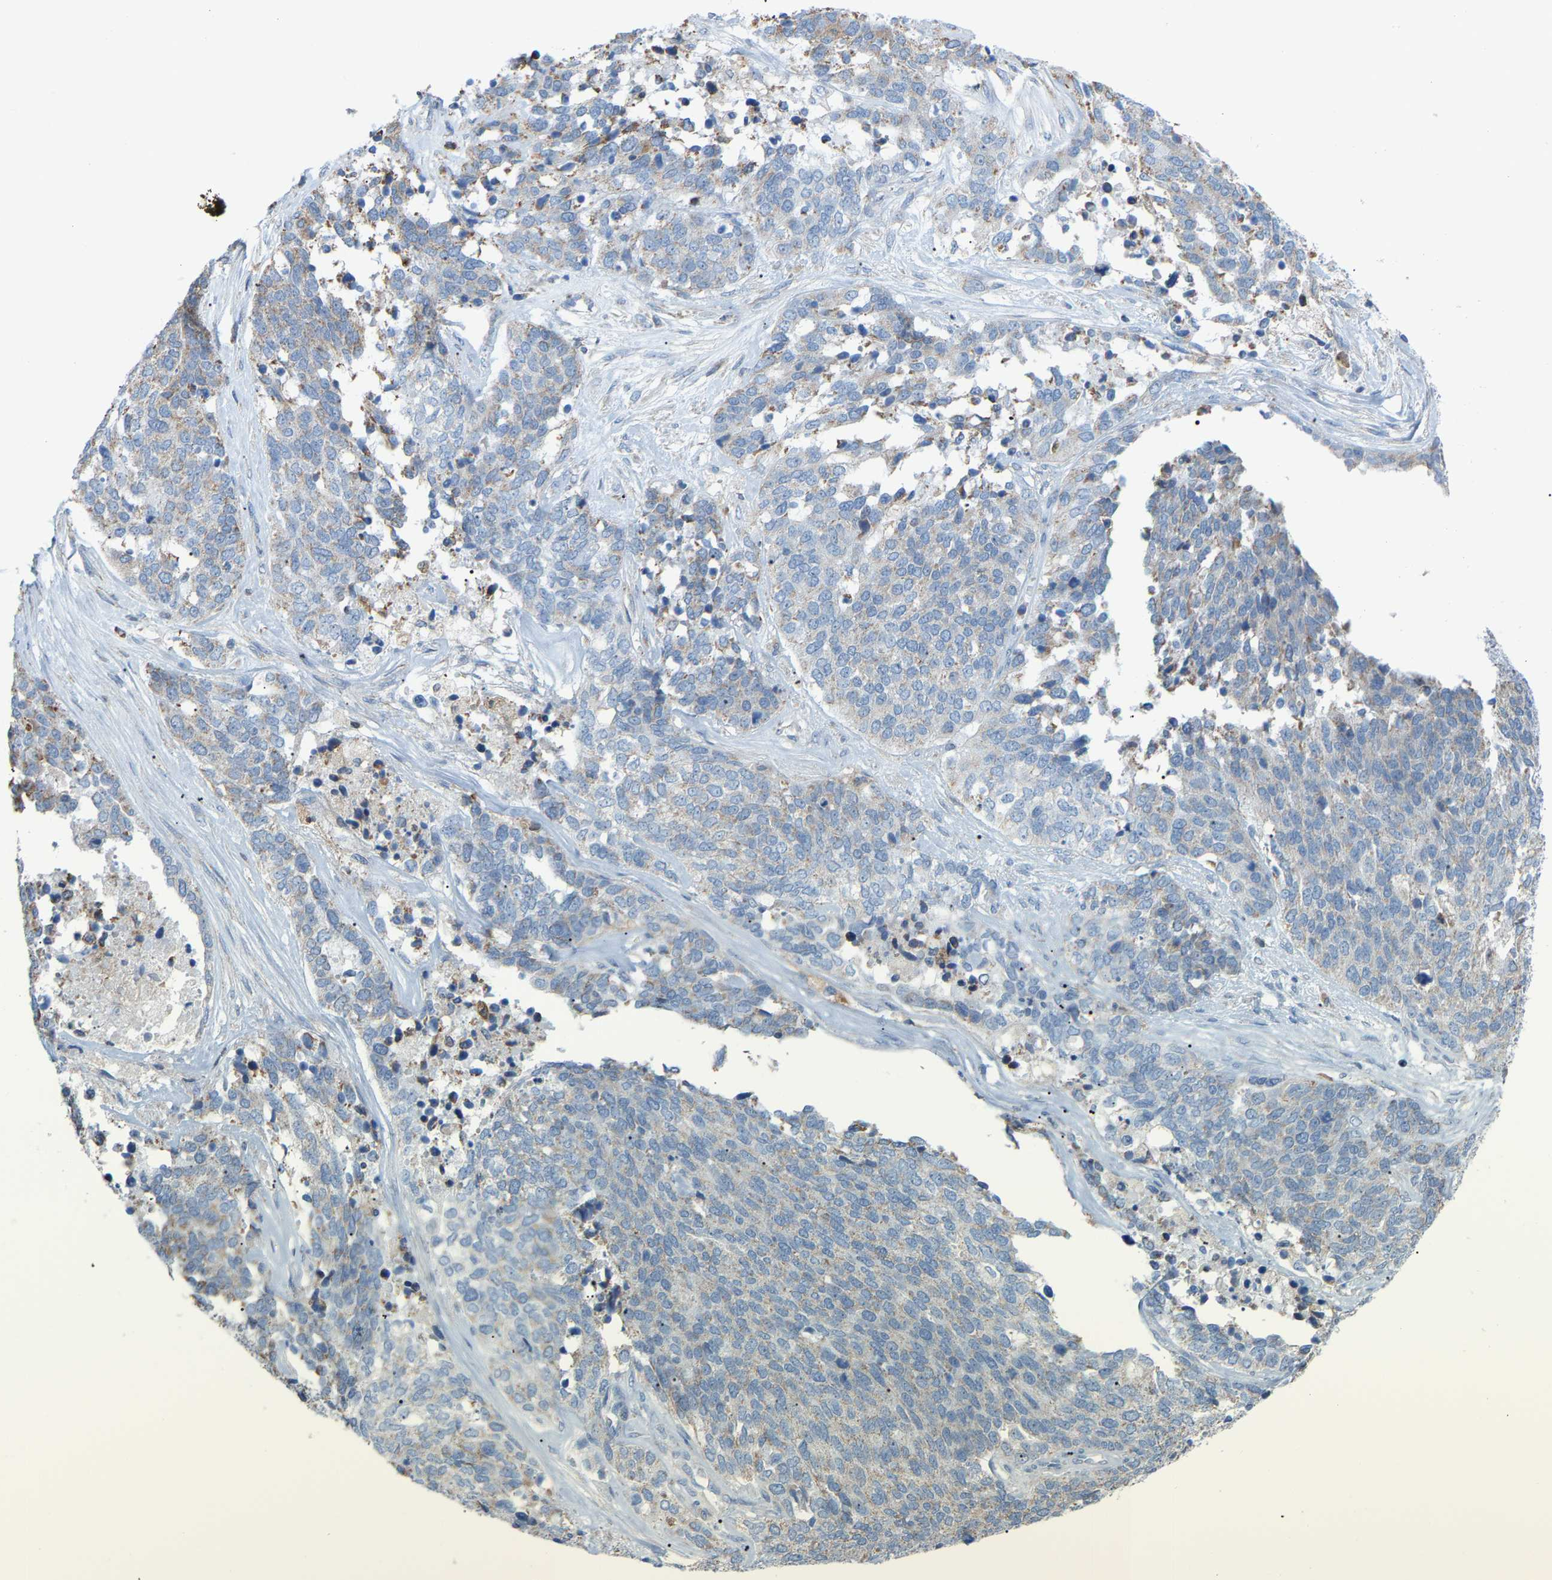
{"staining": {"intensity": "negative", "quantity": "none", "location": "none"}, "tissue": "ovarian cancer", "cell_type": "Tumor cells", "image_type": "cancer", "snomed": [{"axis": "morphology", "description": "Cystadenocarcinoma, serous, NOS"}, {"axis": "topography", "description": "Ovary"}], "caption": "Micrograph shows no protein staining in tumor cells of ovarian cancer (serous cystadenocarcinoma) tissue.", "gene": "CROT", "patient": {"sex": "female", "age": 44}}